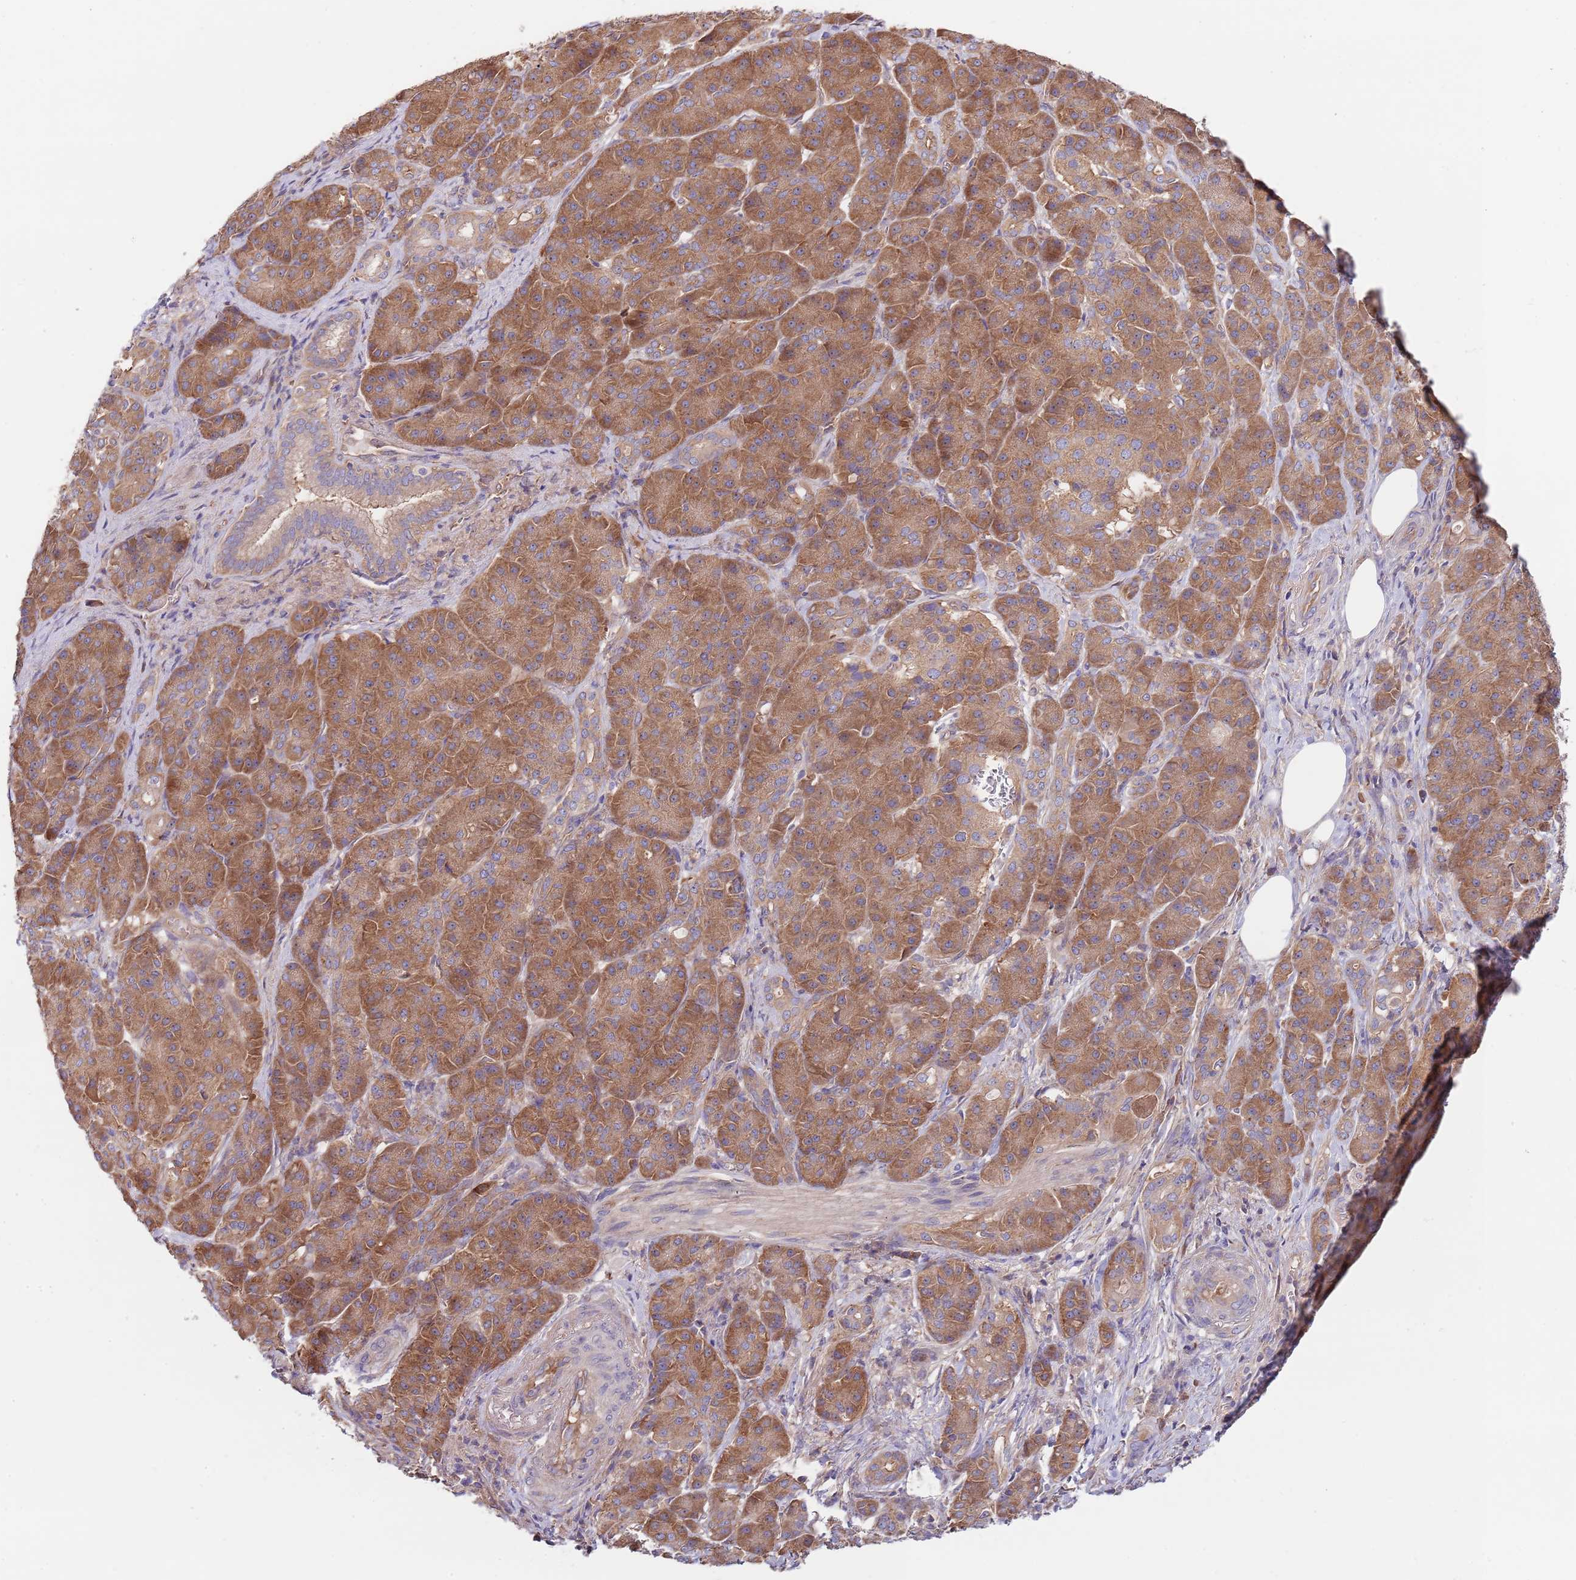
{"staining": {"intensity": "moderate", "quantity": ">75%", "location": "cytoplasmic/membranous"}, "tissue": "pancreatic cancer", "cell_type": "Tumor cells", "image_type": "cancer", "snomed": [{"axis": "morphology", "description": "Adenocarcinoma, NOS"}, {"axis": "topography", "description": "Pancreas"}], "caption": "Approximately >75% of tumor cells in human adenocarcinoma (pancreatic) exhibit moderate cytoplasmic/membranous protein expression as visualized by brown immunohistochemical staining.", "gene": "EIF3F", "patient": {"sex": "male", "age": 57}}